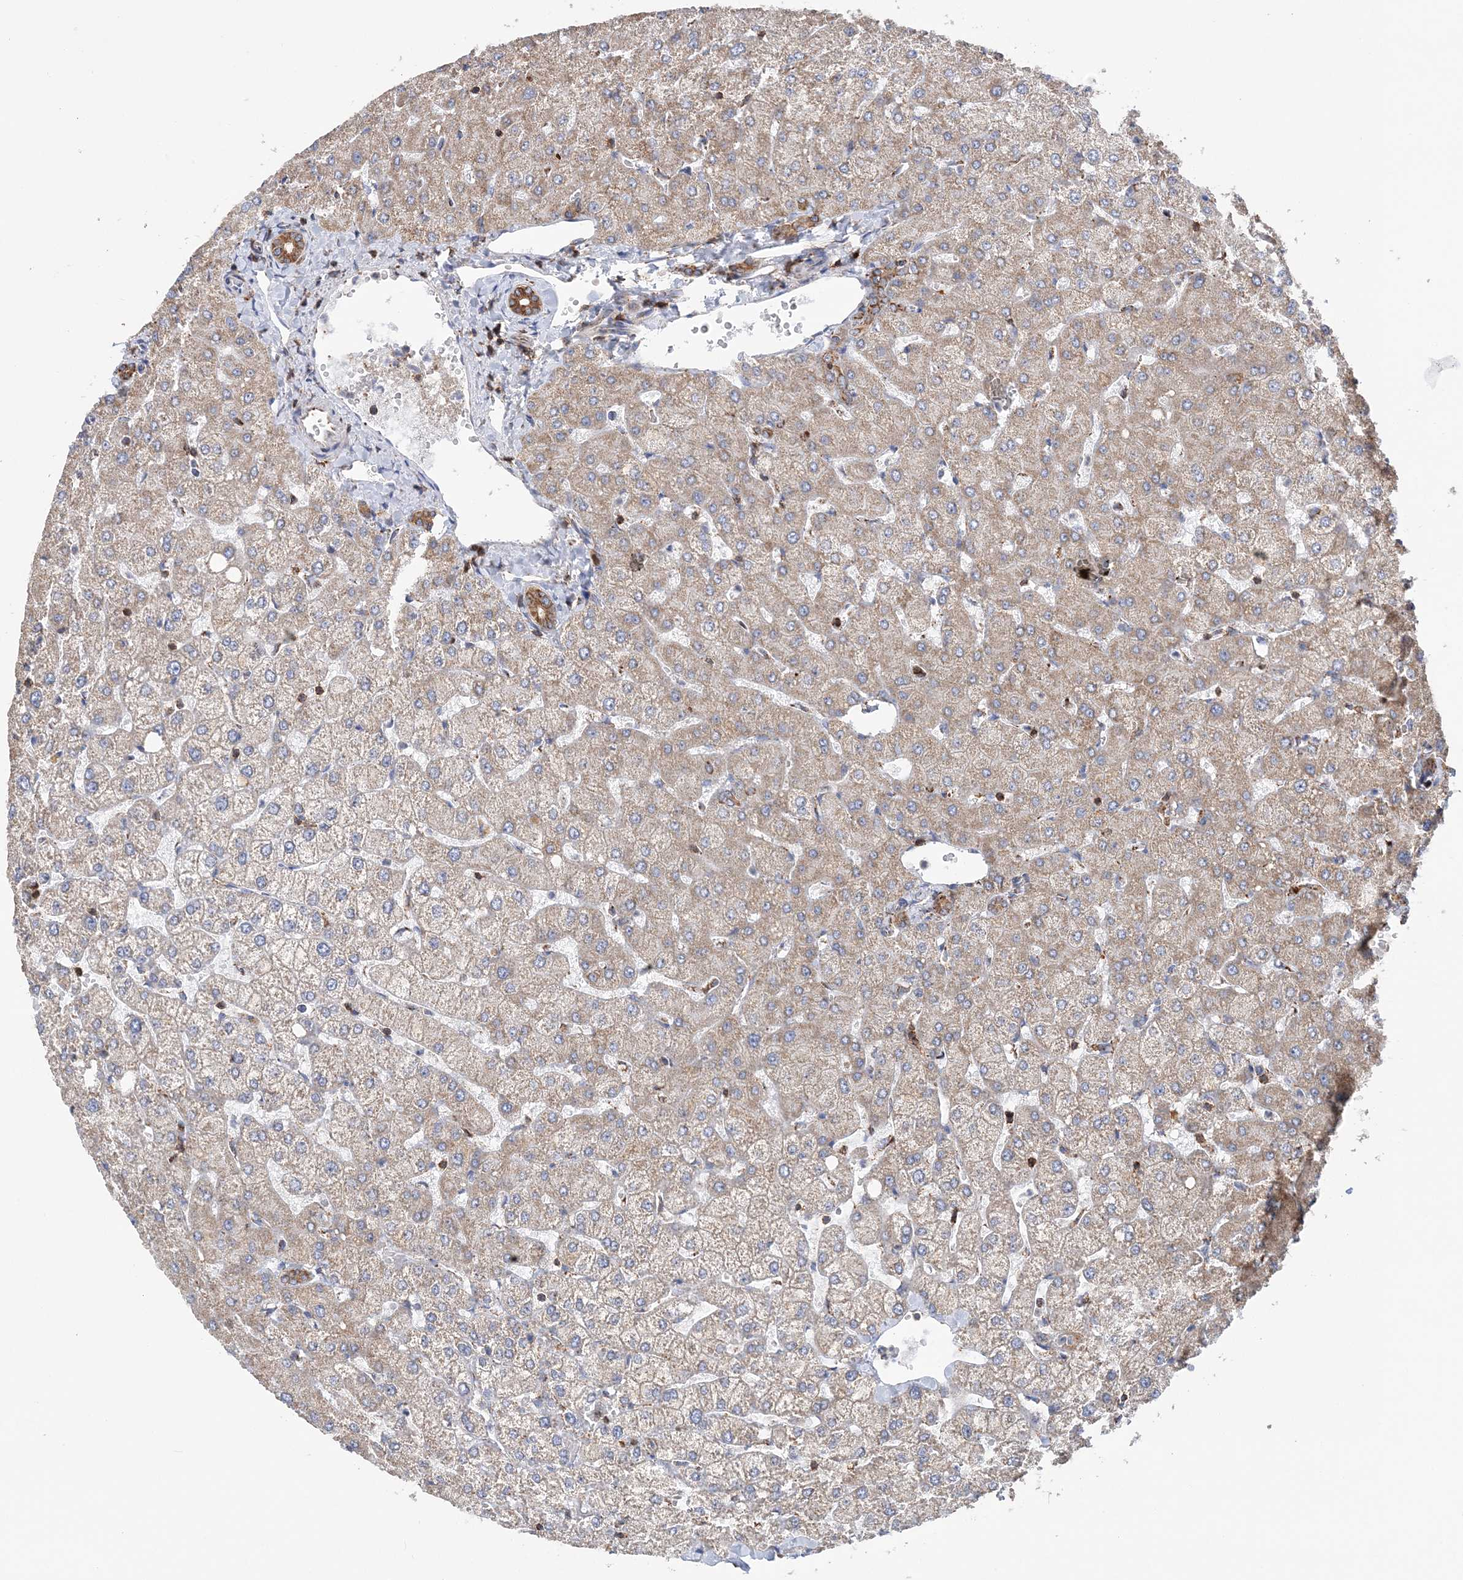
{"staining": {"intensity": "moderate", "quantity": ">75%", "location": "cytoplasmic/membranous"}, "tissue": "liver", "cell_type": "Cholangiocytes", "image_type": "normal", "snomed": [{"axis": "morphology", "description": "Normal tissue, NOS"}, {"axis": "topography", "description": "Liver"}], "caption": "A brown stain labels moderate cytoplasmic/membranous expression of a protein in cholangiocytes of normal liver. (brown staining indicates protein expression, while blue staining denotes nuclei).", "gene": "TTC32", "patient": {"sex": "female", "age": 54}}